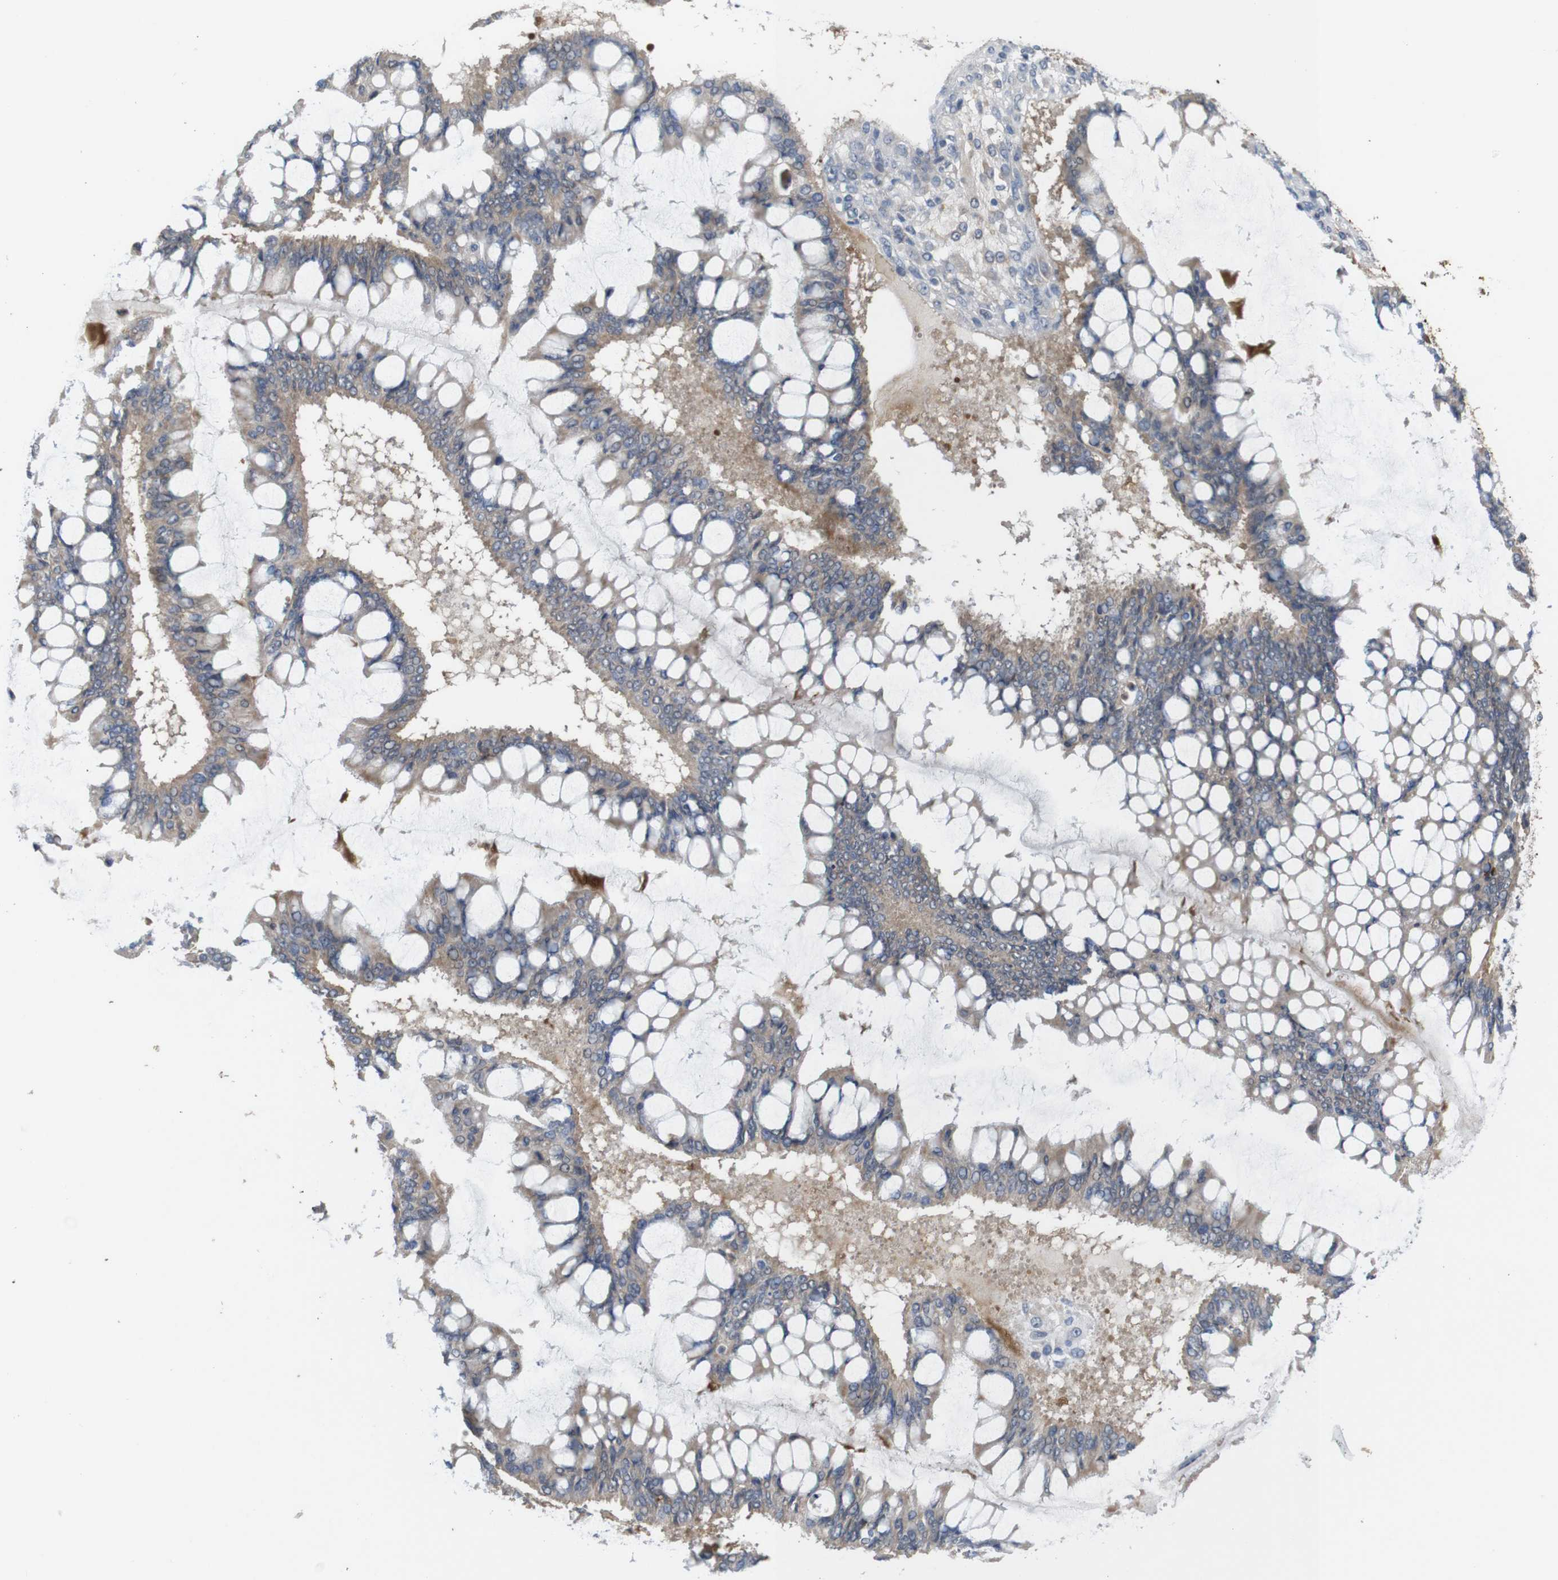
{"staining": {"intensity": "weak", "quantity": ">75%", "location": "cytoplasmic/membranous"}, "tissue": "ovarian cancer", "cell_type": "Tumor cells", "image_type": "cancer", "snomed": [{"axis": "morphology", "description": "Cystadenocarcinoma, mucinous, NOS"}, {"axis": "topography", "description": "Ovary"}], "caption": "The photomicrograph exhibits staining of mucinous cystadenocarcinoma (ovarian), revealing weak cytoplasmic/membranous protein positivity (brown color) within tumor cells. (DAB IHC, brown staining for protein, blue staining for nuclei).", "gene": "PTPRR", "patient": {"sex": "female", "age": 73}}